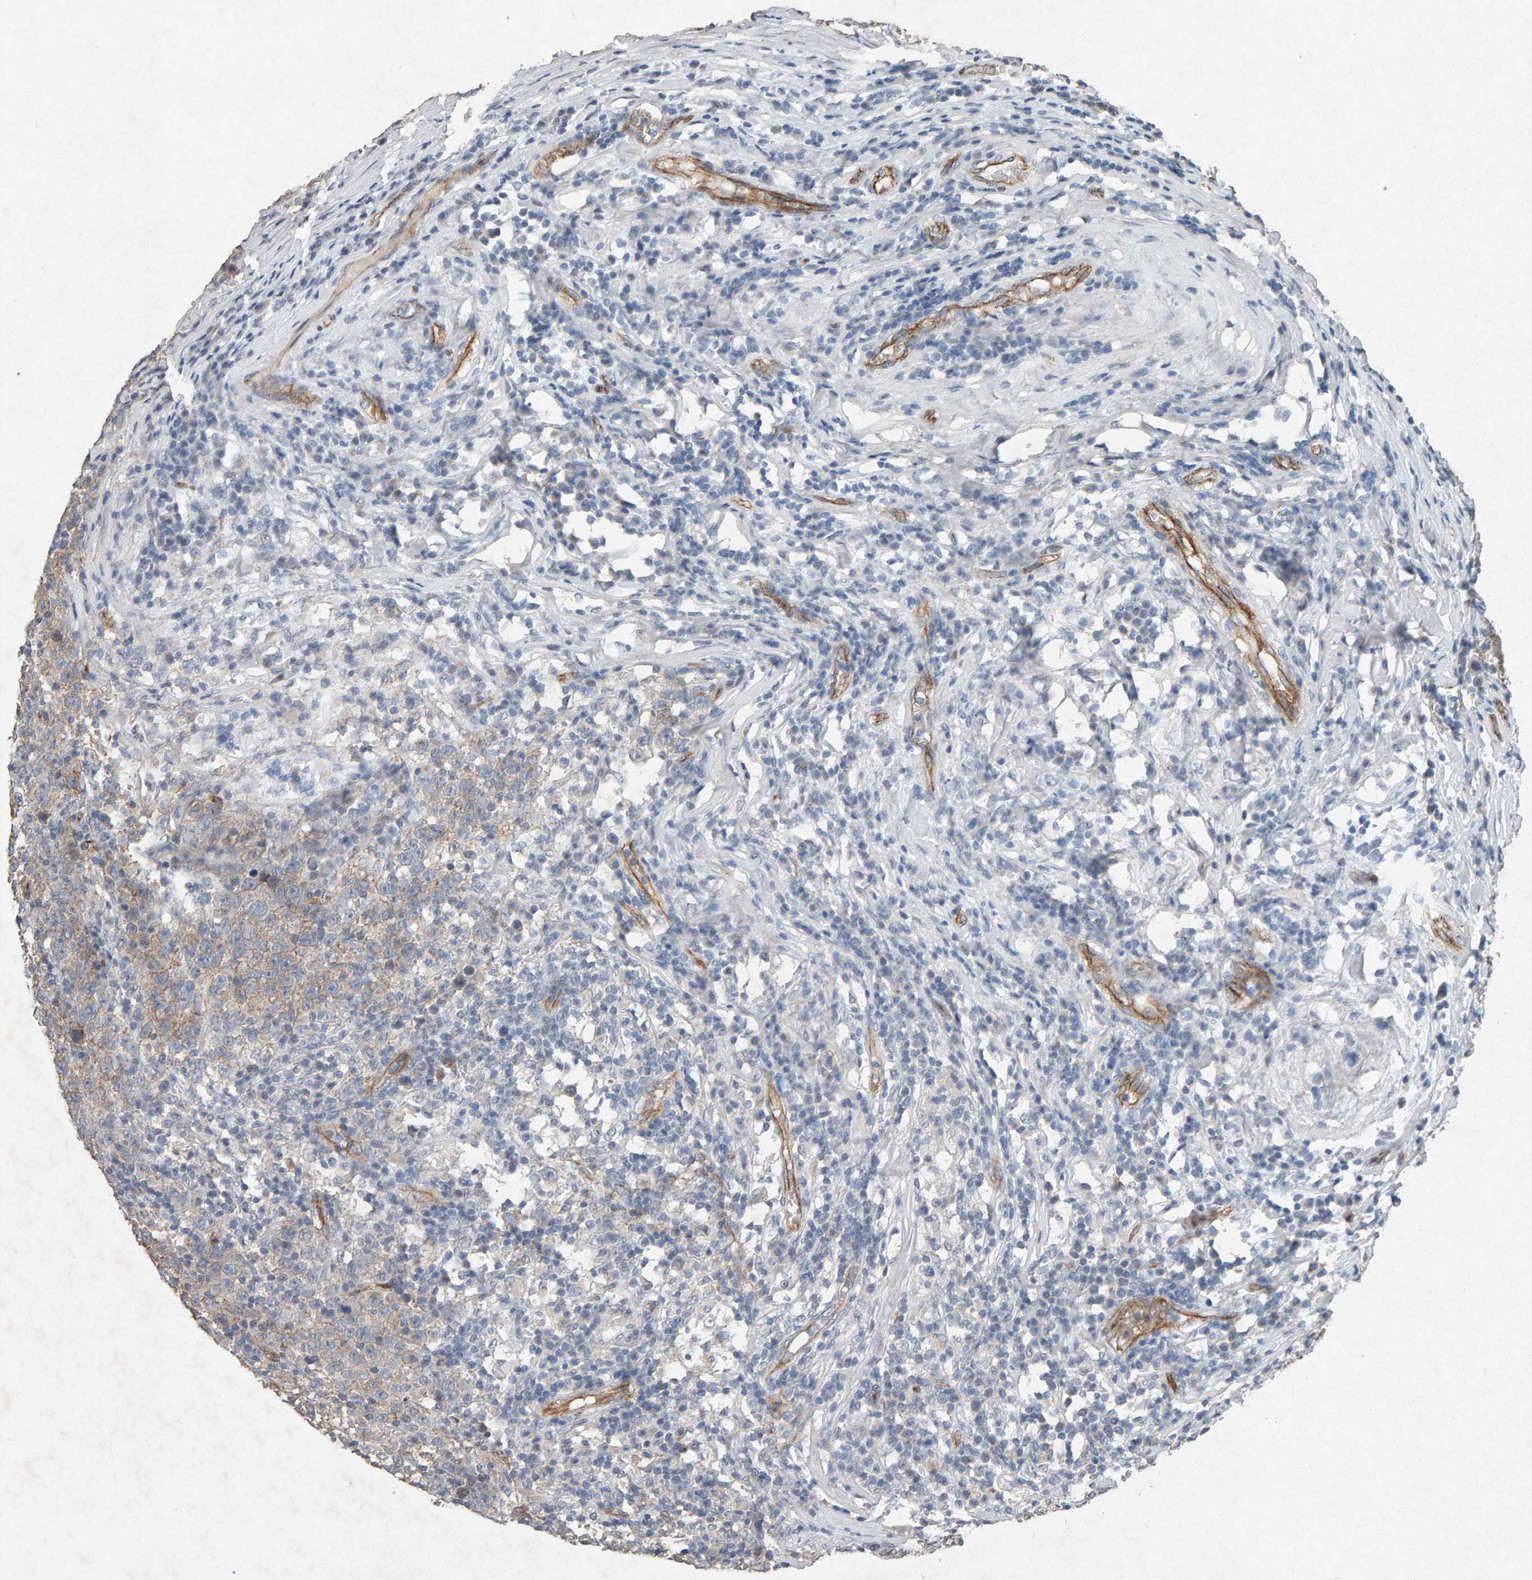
{"staining": {"intensity": "weak", "quantity": ">75%", "location": "cytoplasmic/membranous"}, "tissue": "testis cancer", "cell_type": "Tumor cells", "image_type": "cancer", "snomed": [{"axis": "morphology", "description": "Seminoma, NOS"}, {"axis": "topography", "description": "Testis"}], "caption": "Brown immunohistochemical staining in testis cancer (seminoma) shows weak cytoplasmic/membranous expression in approximately >75% of tumor cells.", "gene": "PTPRM", "patient": {"sex": "male", "age": 43}}